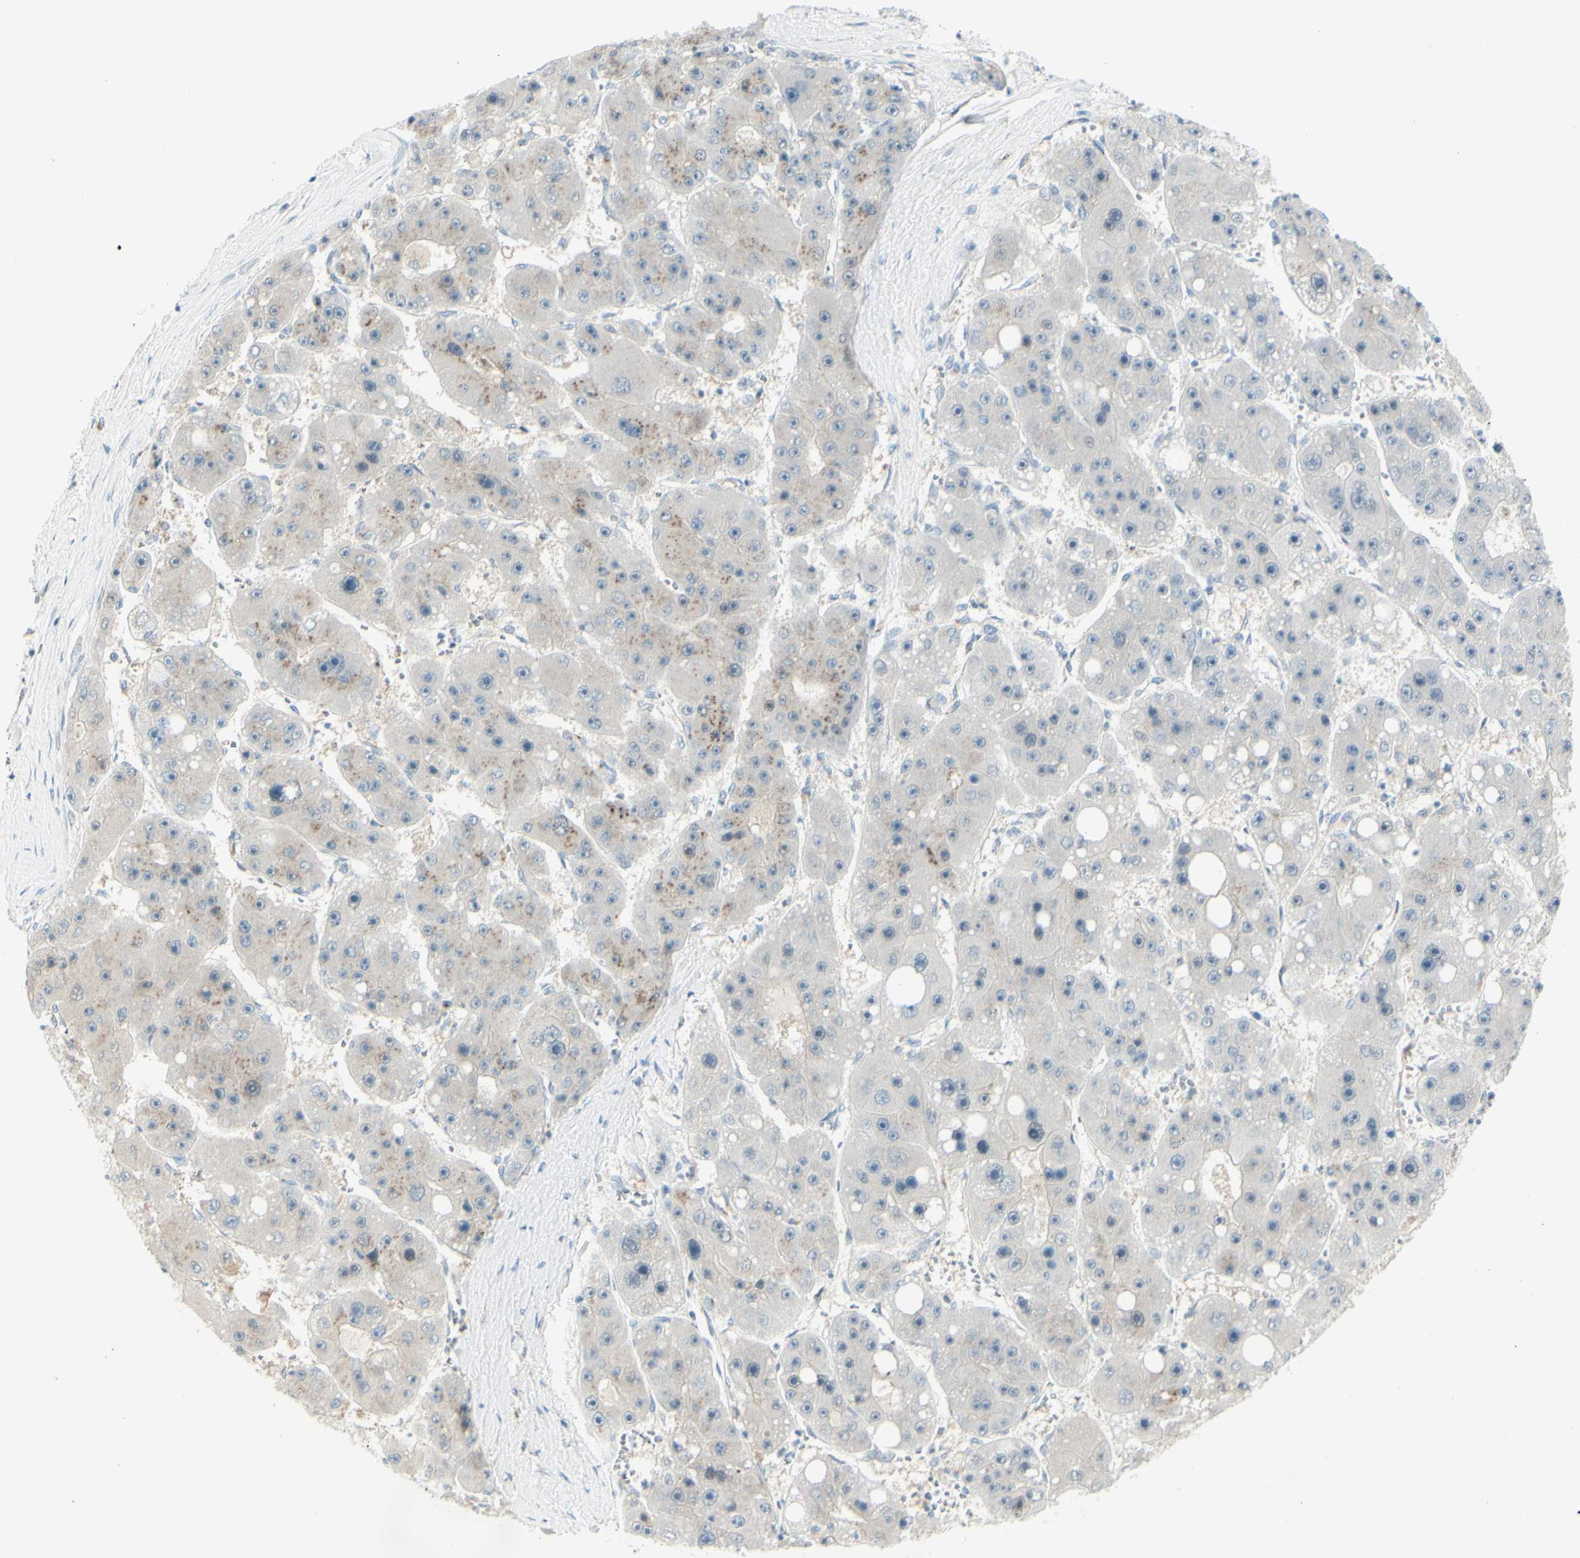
{"staining": {"intensity": "weak", "quantity": "<25%", "location": "cytoplasmic/membranous"}, "tissue": "liver cancer", "cell_type": "Tumor cells", "image_type": "cancer", "snomed": [{"axis": "morphology", "description": "Carcinoma, Hepatocellular, NOS"}, {"axis": "topography", "description": "Liver"}], "caption": "Immunohistochemistry of liver hepatocellular carcinoma displays no expression in tumor cells.", "gene": "B4GALT1", "patient": {"sex": "female", "age": 61}}